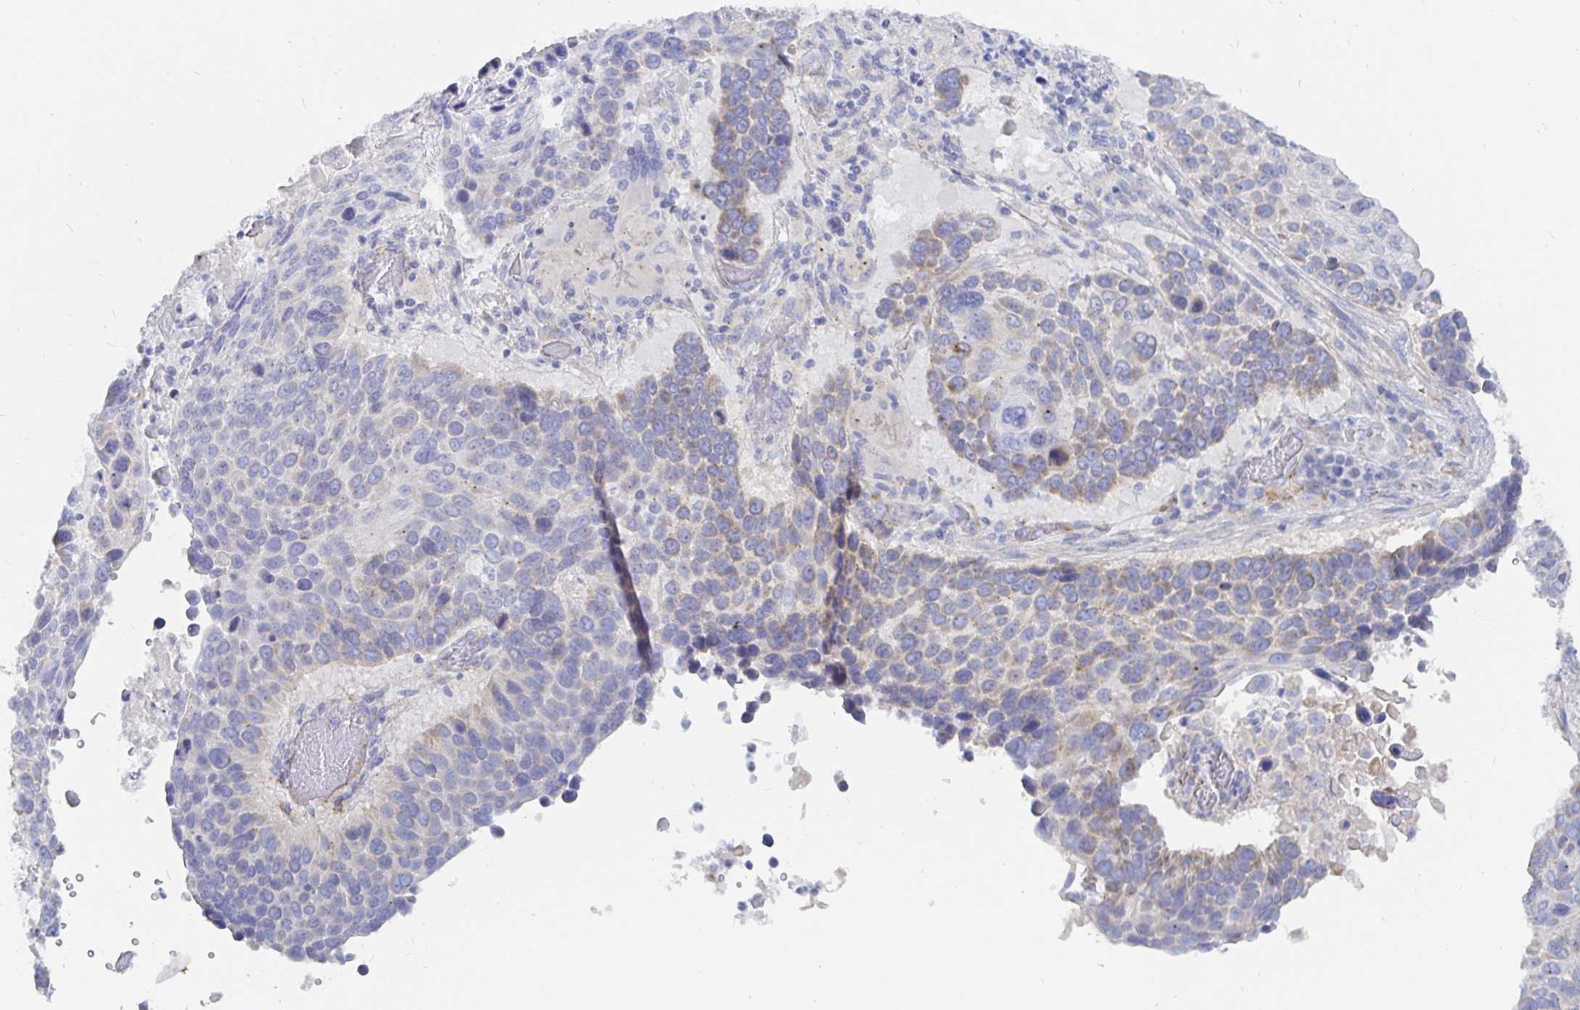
{"staining": {"intensity": "weak", "quantity": "<25%", "location": "cytoplasmic/membranous"}, "tissue": "lung cancer", "cell_type": "Tumor cells", "image_type": "cancer", "snomed": [{"axis": "morphology", "description": "Squamous cell carcinoma, NOS"}, {"axis": "topography", "description": "Lung"}], "caption": "Protein analysis of squamous cell carcinoma (lung) demonstrates no significant expression in tumor cells.", "gene": "COX16", "patient": {"sex": "male", "age": 68}}